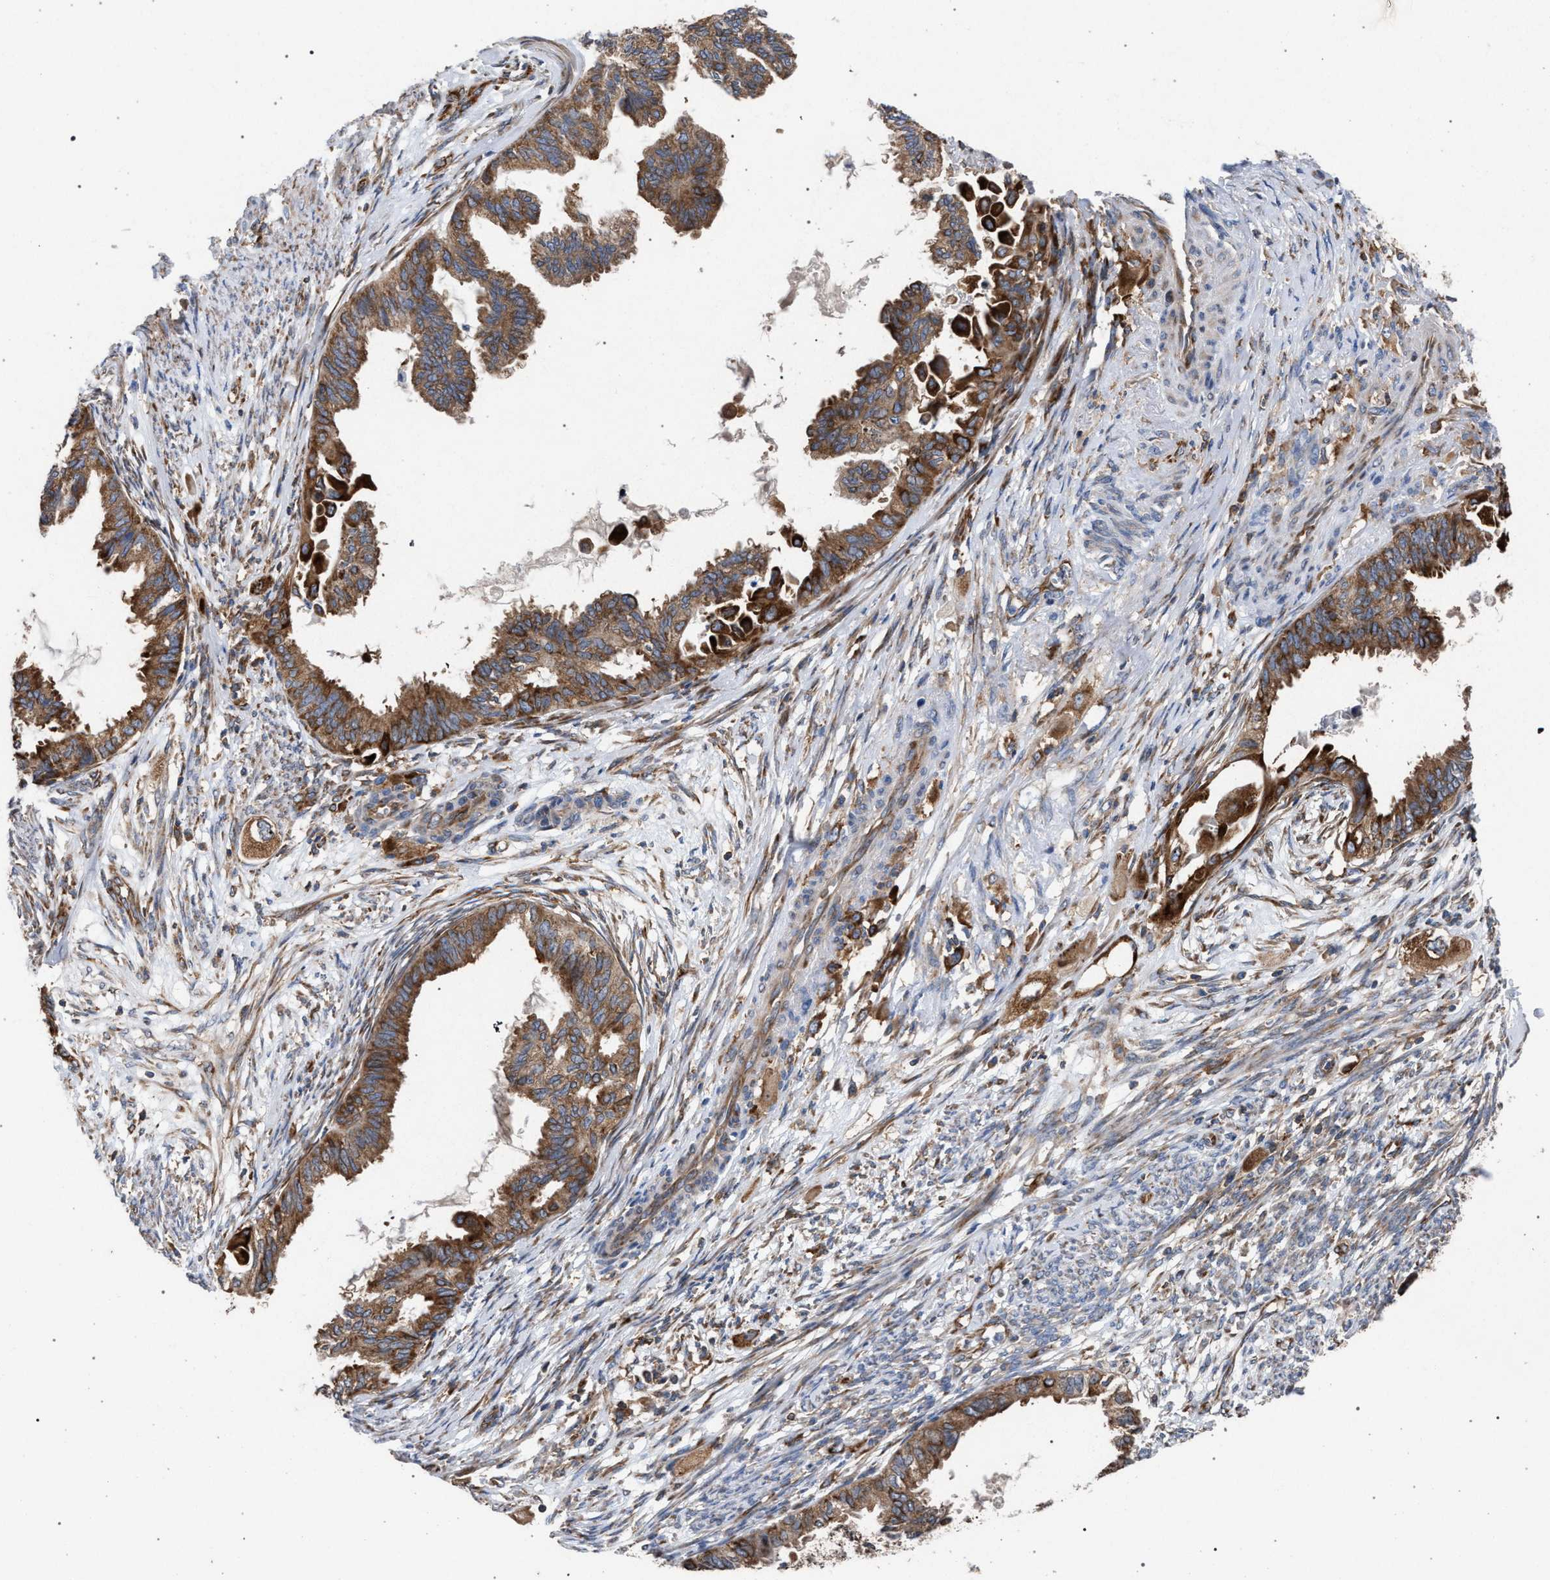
{"staining": {"intensity": "moderate", "quantity": ">75%", "location": "cytoplasmic/membranous"}, "tissue": "cervical cancer", "cell_type": "Tumor cells", "image_type": "cancer", "snomed": [{"axis": "morphology", "description": "Normal tissue, NOS"}, {"axis": "morphology", "description": "Adenocarcinoma, NOS"}, {"axis": "topography", "description": "Cervix"}, {"axis": "topography", "description": "Endometrium"}], "caption": "This histopathology image reveals immunohistochemistry staining of cervical cancer, with medium moderate cytoplasmic/membranous positivity in about >75% of tumor cells.", "gene": "CDR2L", "patient": {"sex": "female", "age": 86}}